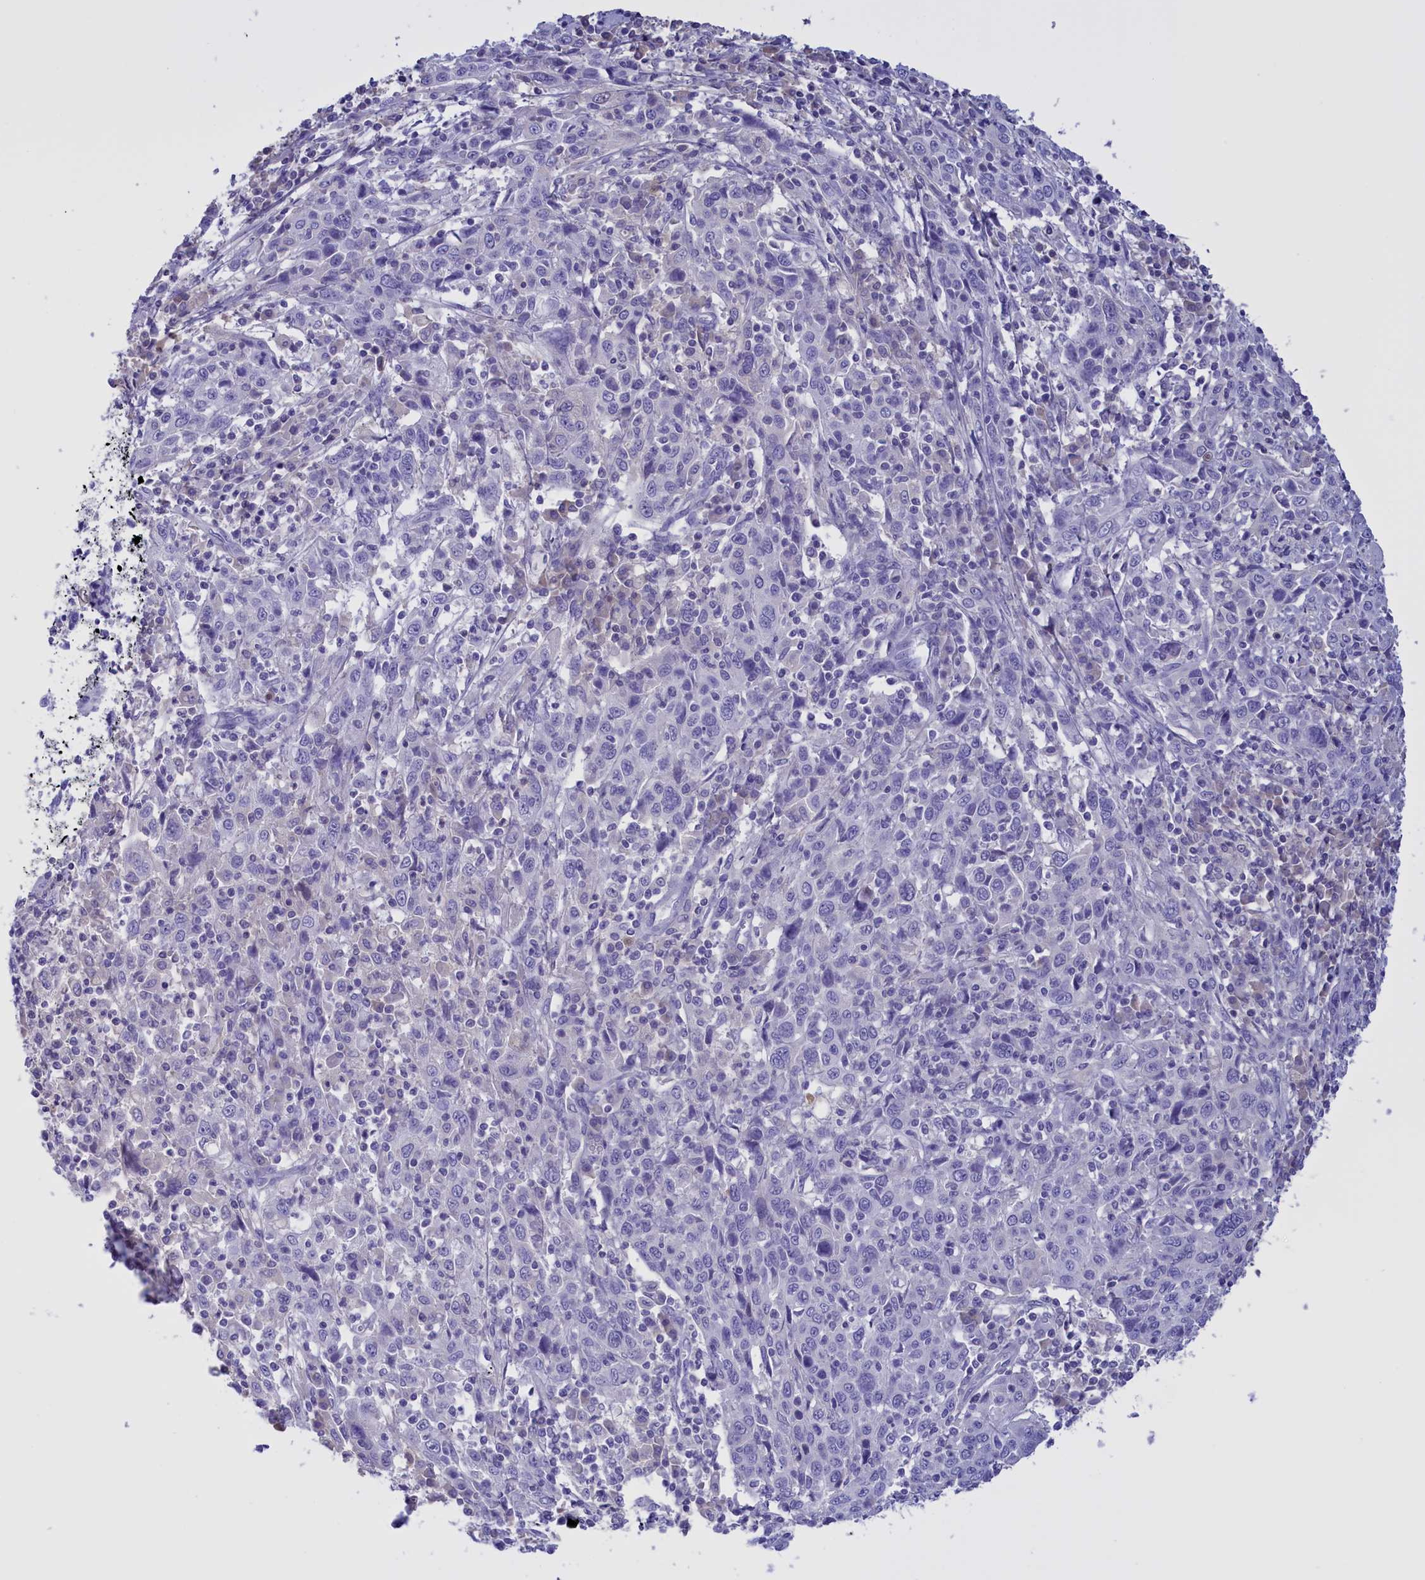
{"staining": {"intensity": "negative", "quantity": "none", "location": "none"}, "tissue": "cervical cancer", "cell_type": "Tumor cells", "image_type": "cancer", "snomed": [{"axis": "morphology", "description": "Squamous cell carcinoma, NOS"}, {"axis": "topography", "description": "Cervix"}], "caption": "High power microscopy histopathology image of an immunohistochemistry (IHC) photomicrograph of cervical cancer (squamous cell carcinoma), revealing no significant positivity in tumor cells.", "gene": "PROK2", "patient": {"sex": "female", "age": 46}}